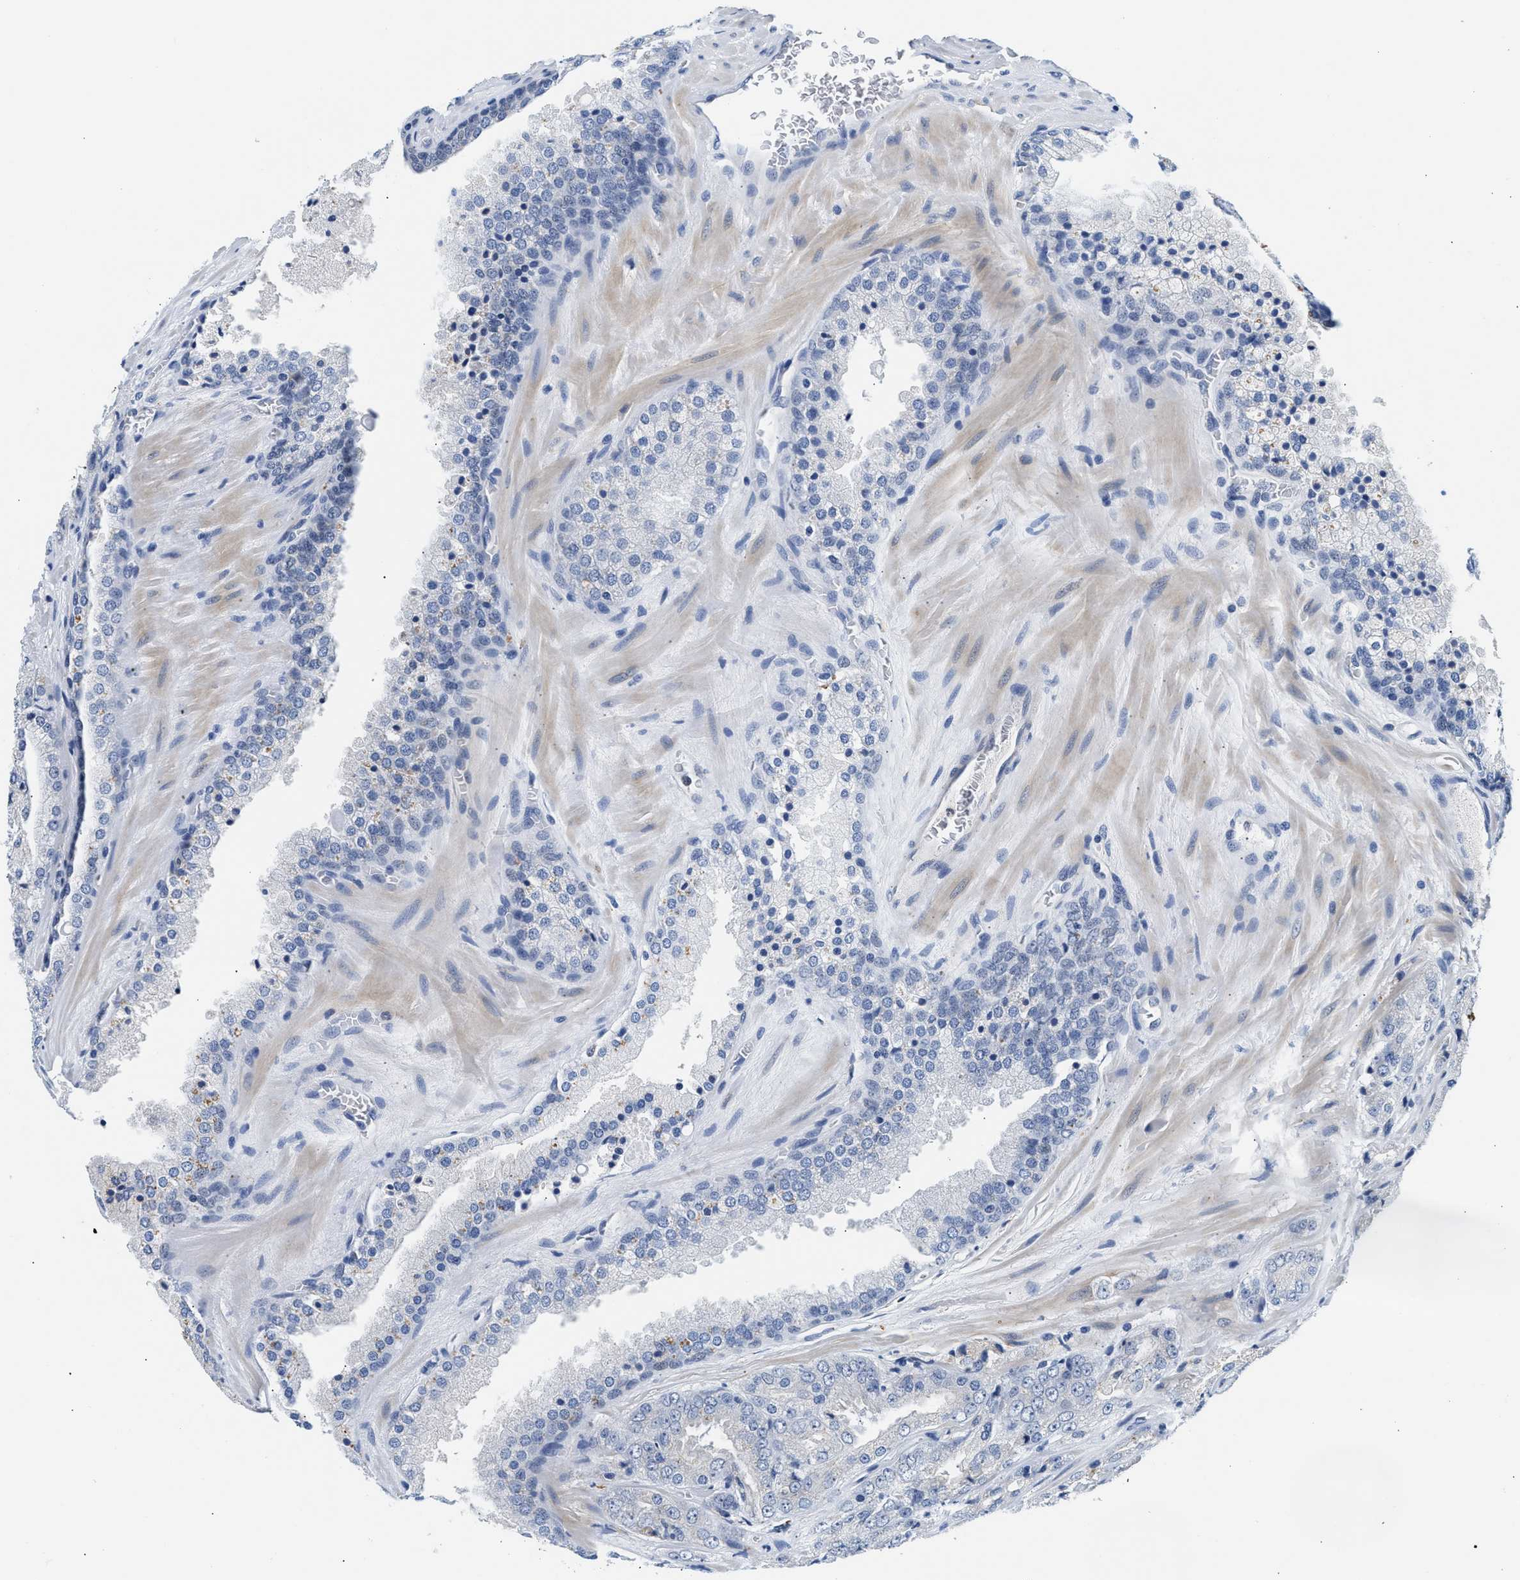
{"staining": {"intensity": "negative", "quantity": "none", "location": "none"}, "tissue": "prostate cancer", "cell_type": "Tumor cells", "image_type": "cancer", "snomed": [{"axis": "morphology", "description": "Adenocarcinoma, High grade"}, {"axis": "topography", "description": "Prostate"}], "caption": "This is an IHC photomicrograph of human high-grade adenocarcinoma (prostate). There is no expression in tumor cells.", "gene": "PPM1L", "patient": {"sex": "male", "age": 65}}